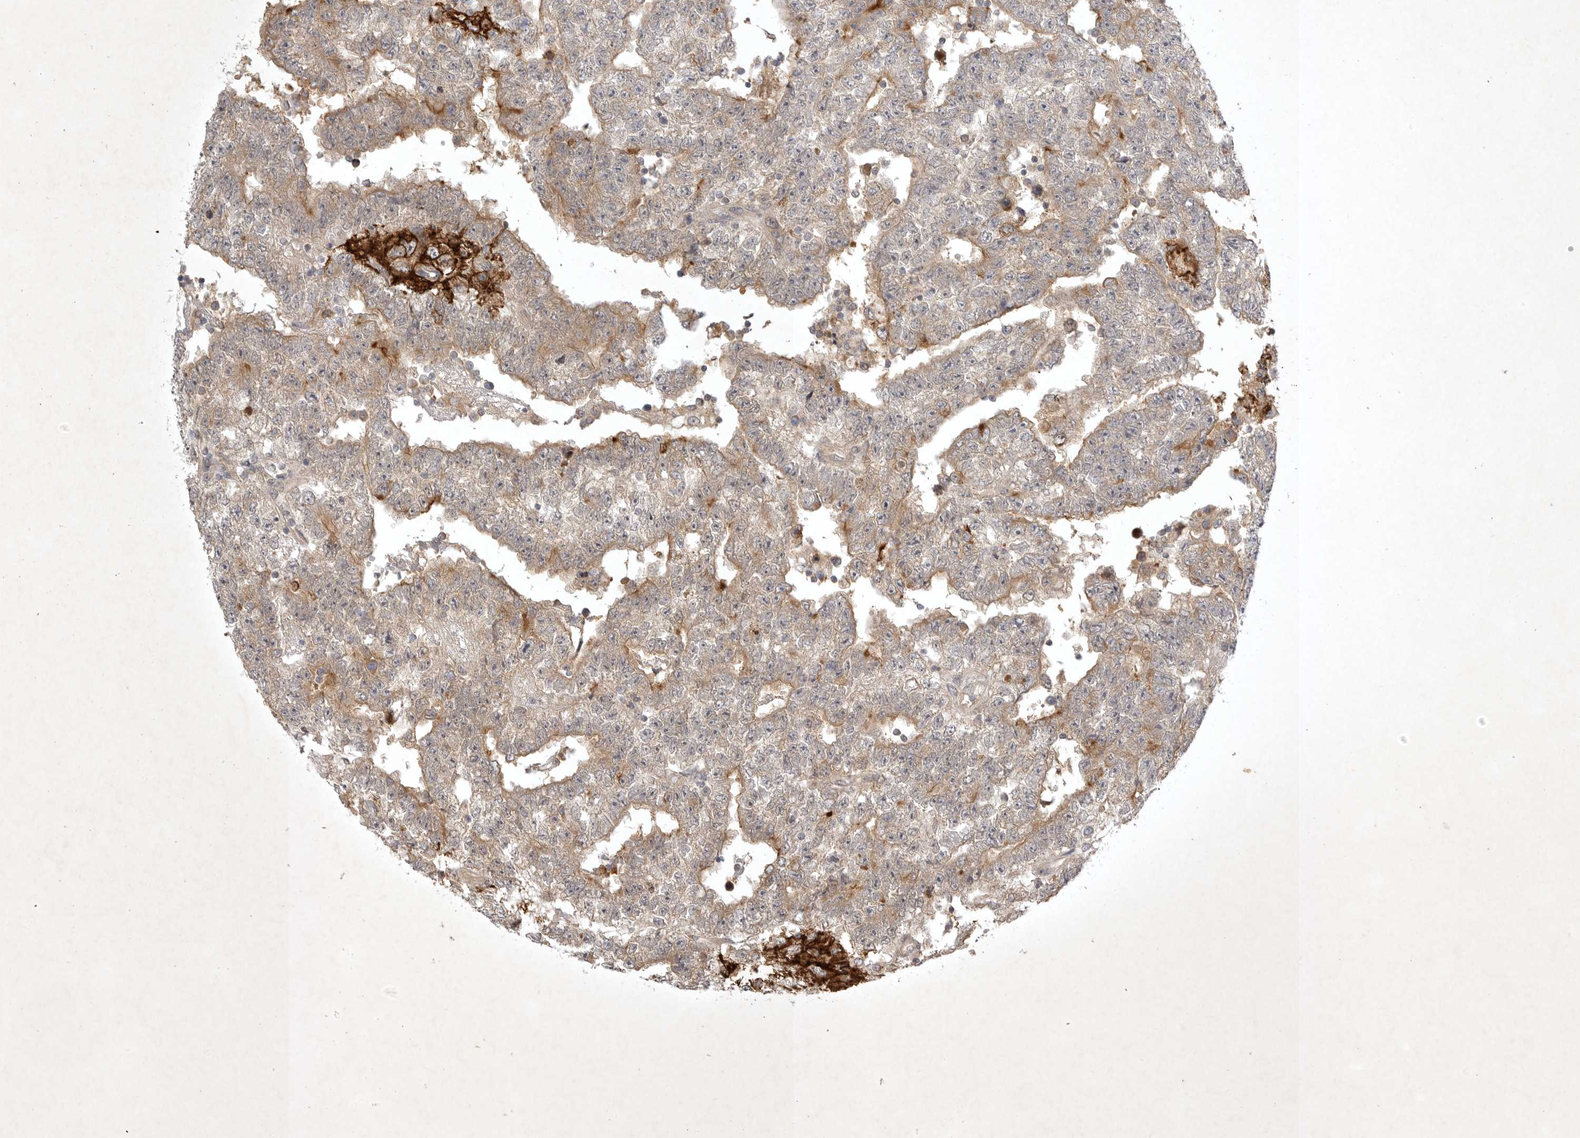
{"staining": {"intensity": "moderate", "quantity": "<25%", "location": "cytoplasmic/membranous"}, "tissue": "testis cancer", "cell_type": "Tumor cells", "image_type": "cancer", "snomed": [{"axis": "morphology", "description": "Carcinoma, Embryonal, NOS"}, {"axis": "topography", "description": "Testis"}], "caption": "Immunohistochemical staining of human testis cancer displays moderate cytoplasmic/membranous protein expression in about <25% of tumor cells.", "gene": "PTPDC1", "patient": {"sex": "male", "age": 25}}